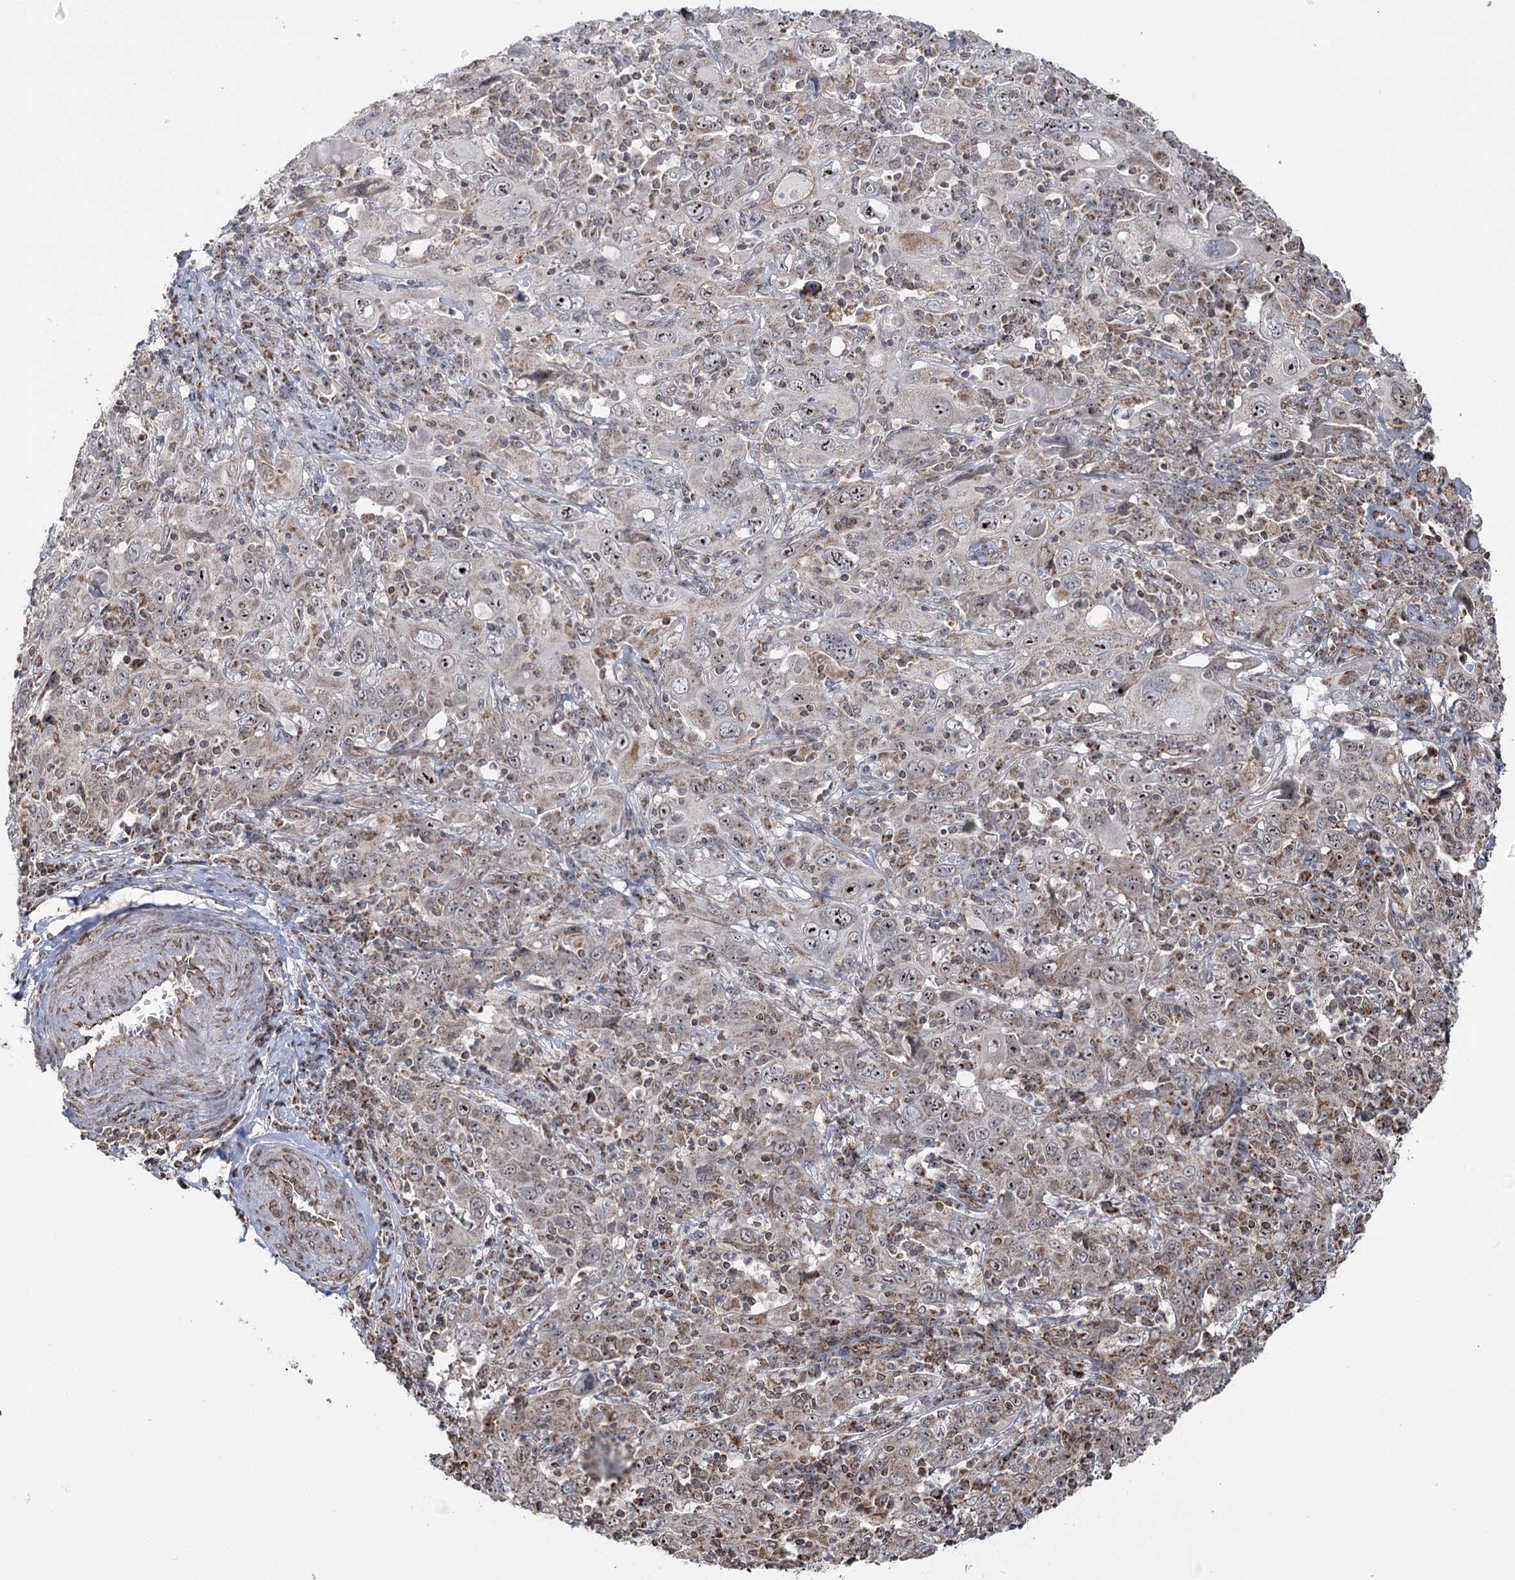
{"staining": {"intensity": "moderate", "quantity": ">75%", "location": "nuclear"}, "tissue": "cervical cancer", "cell_type": "Tumor cells", "image_type": "cancer", "snomed": [{"axis": "morphology", "description": "Squamous cell carcinoma, NOS"}, {"axis": "topography", "description": "Cervix"}], "caption": "Approximately >75% of tumor cells in cervical squamous cell carcinoma display moderate nuclear protein expression as visualized by brown immunohistochemical staining.", "gene": "STEEP1", "patient": {"sex": "female", "age": 46}}